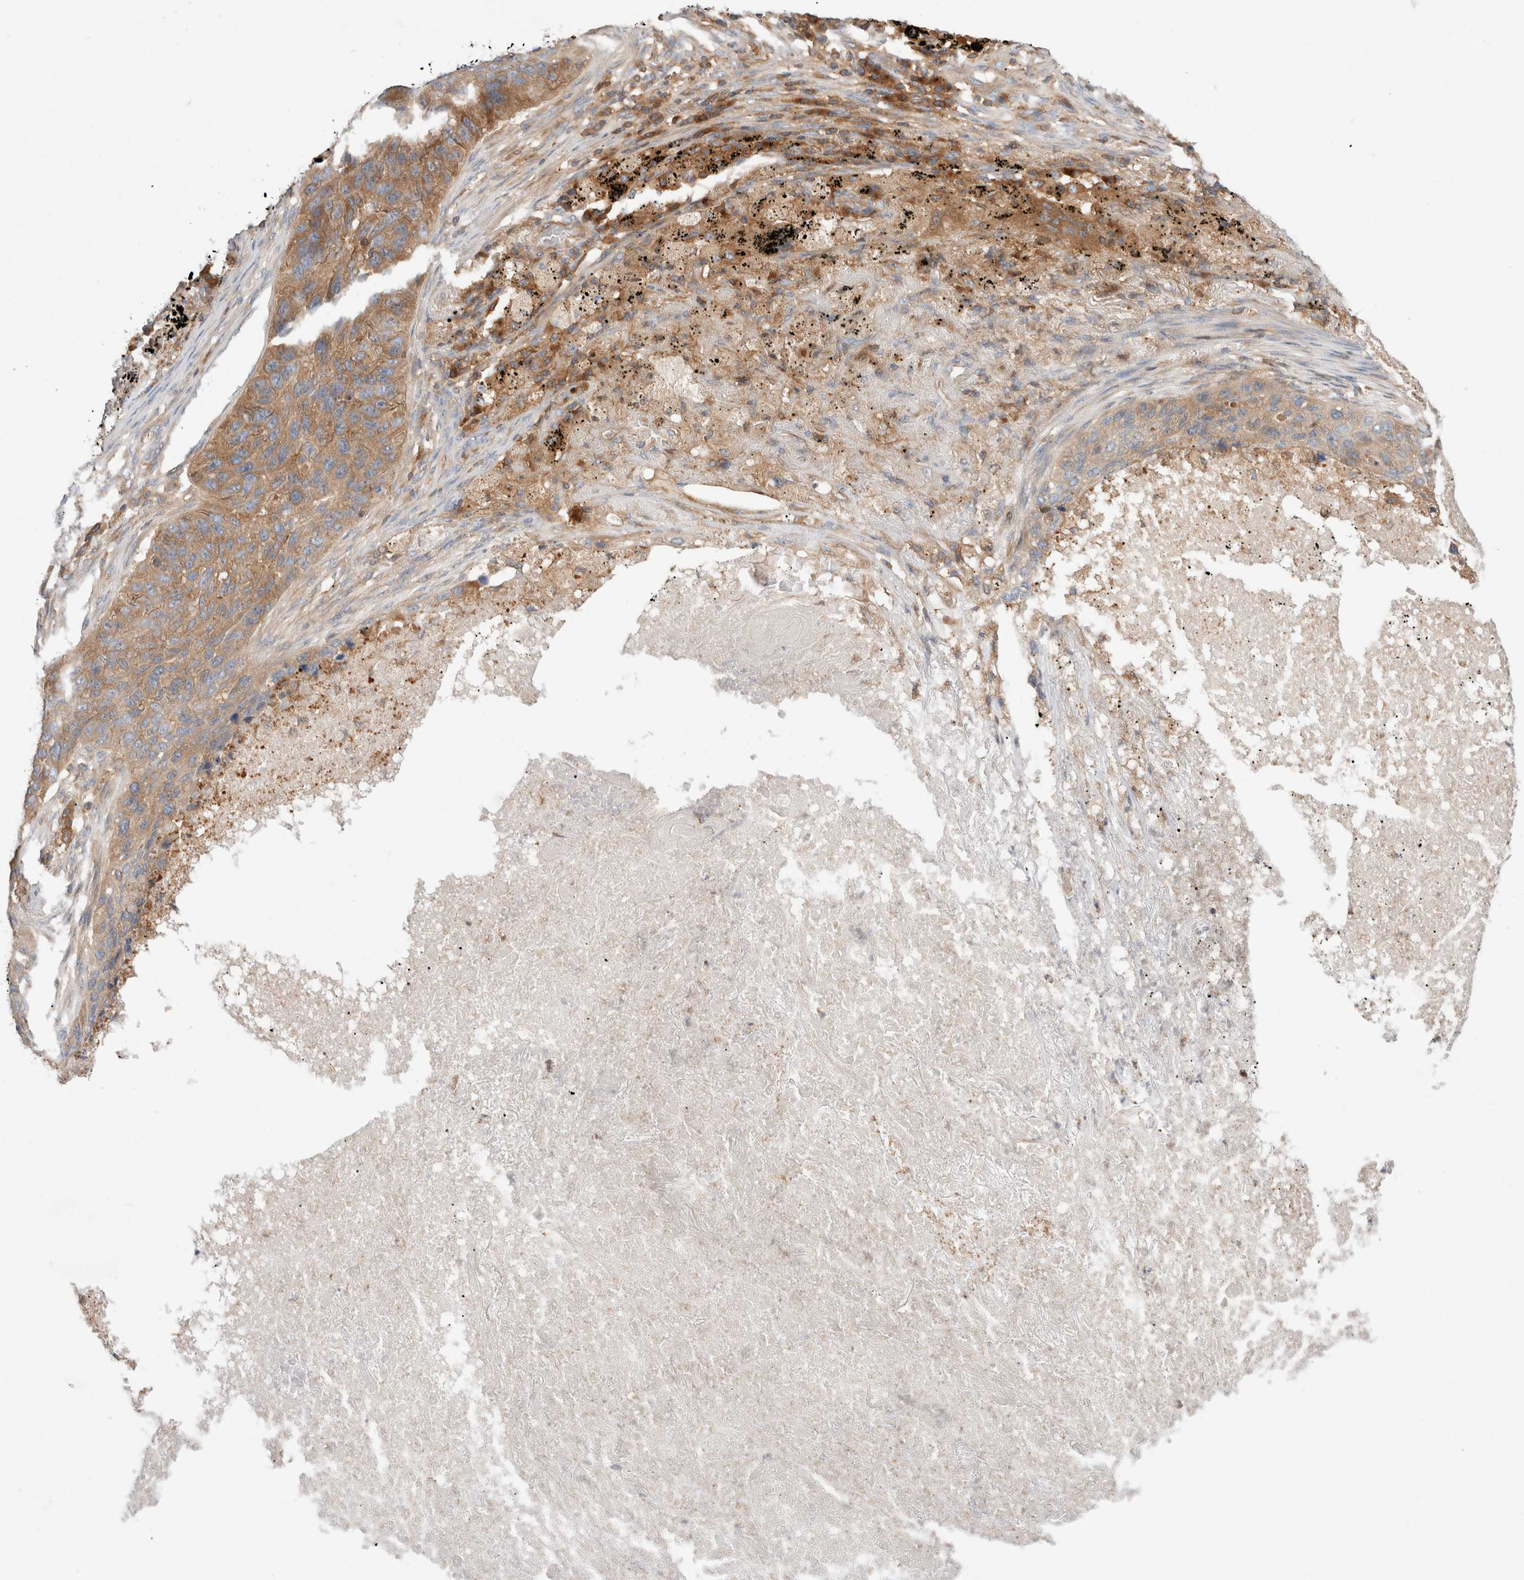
{"staining": {"intensity": "moderate", "quantity": "25%-75%", "location": "cytoplasmic/membranous"}, "tissue": "lung cancer", "cell_type": "Tumor cells", "image_type": "cancer", "snomed": [{"axis": "morphology", "description": "Squamous cell carcinoma, NOS"}, {"axis": "topography", "description": "Lung"}], "caption": "High-power microscopy captured an immunohistochemistry micrograph of squamous cell carcinoma (lung), revealing moderate cytoplasmic/membranous positivity in about 25%-75% of tumor cells.", "gene": "KLHL14", "patient": {"sex": "female", "age": 63}}